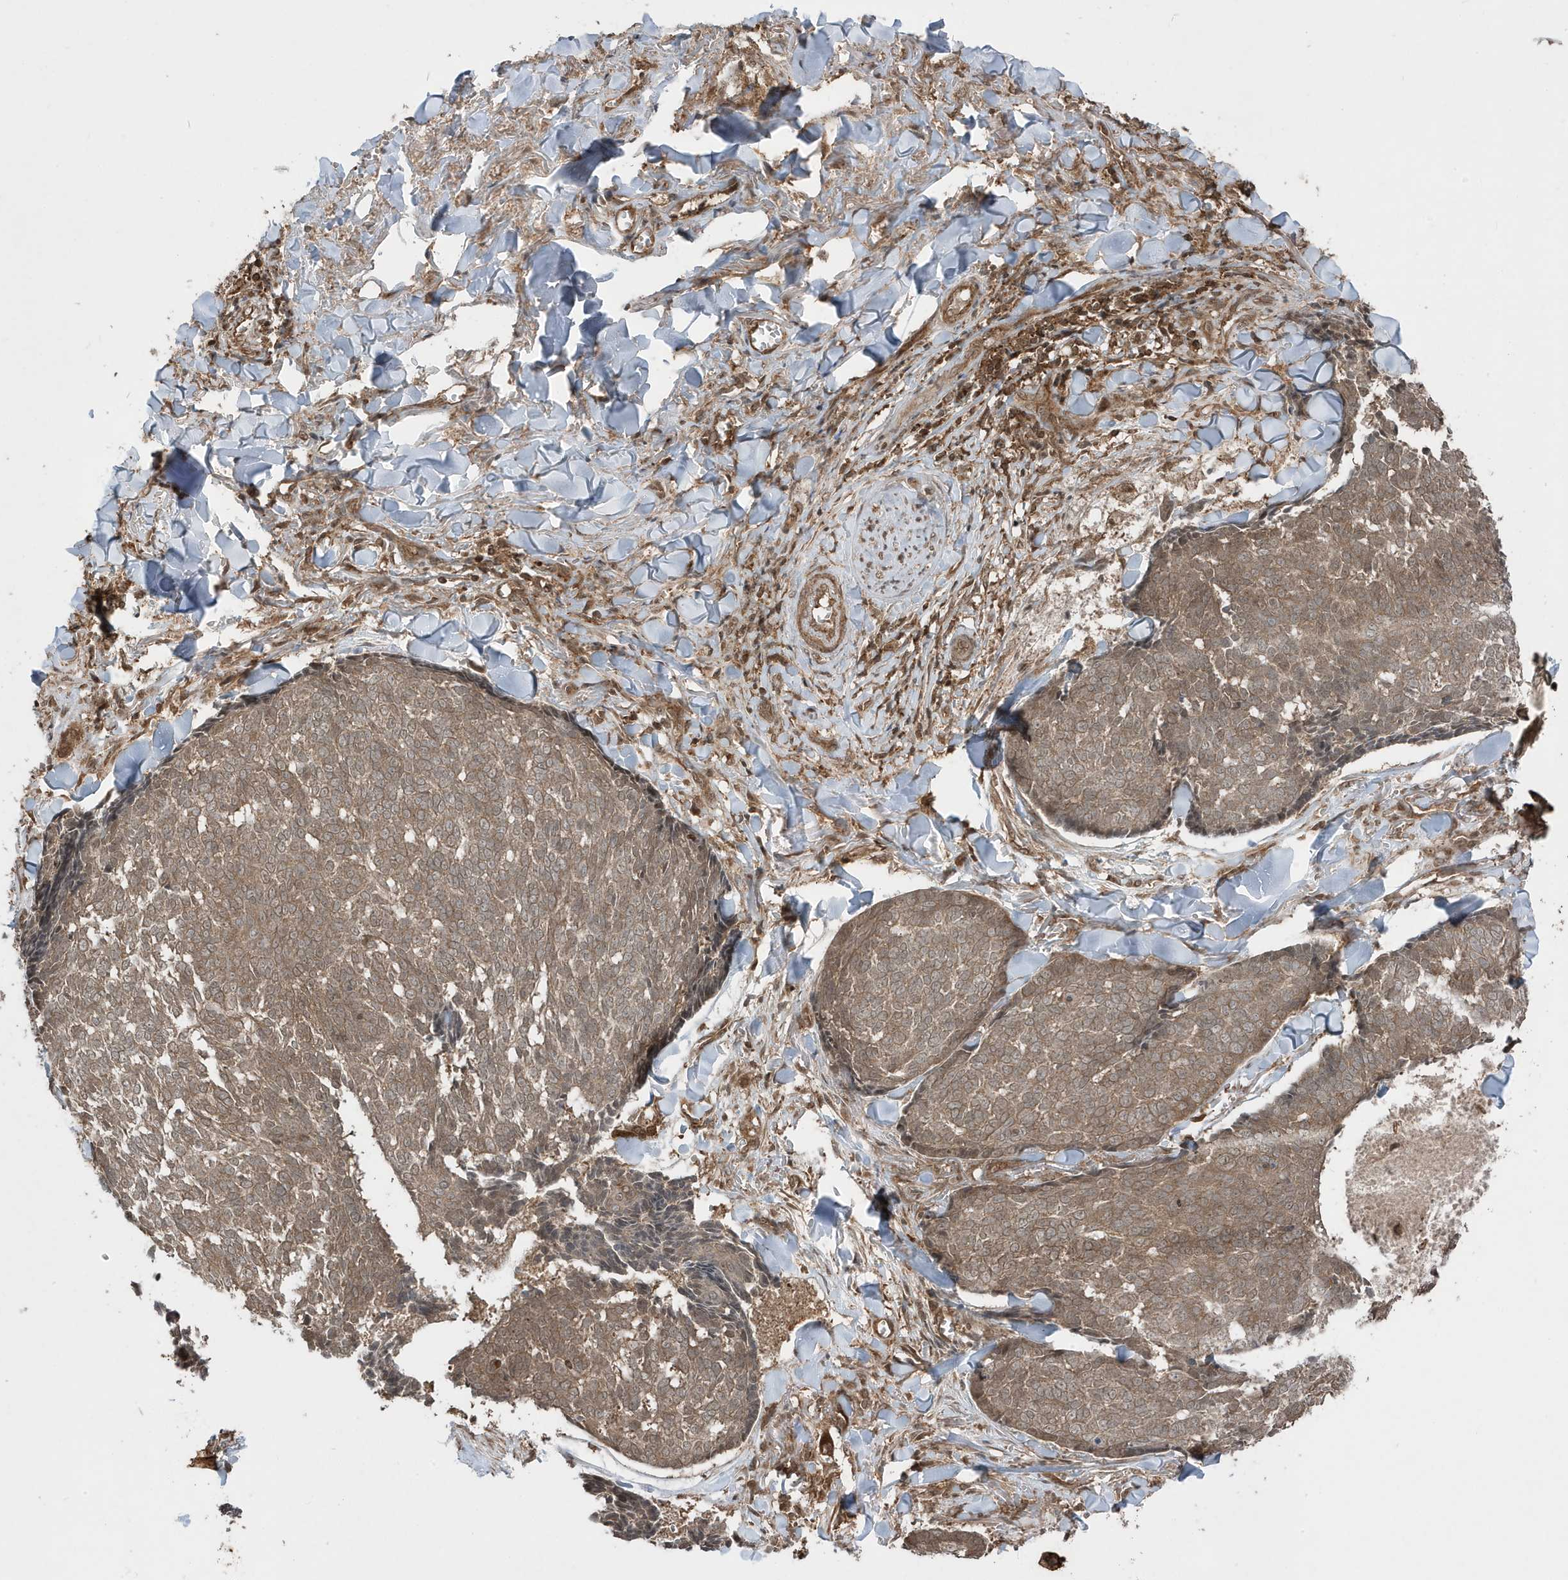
{"staining": {"intensity": "moderate", "quantity": ">75%", "location": "cytoplasmic/membranous"}, "tissue": "skin cancer", "cell_type": "Tumor cells", "image_type": "cancer", "snomed": [{"axis": "morphology", "description": "Basal cell carcinoma"}, {"axis": "topography", "description": "Skin"}], "caption": "Skin cancer (basal cell carcinoma) tissue demonstrates moderate cytoplasmic/membranous staining in approximately >75% of tumor cells, visualized by immunohistochemistry.", "gene": "ASAP1", "patient": {"sex": "male", "age": 84}}